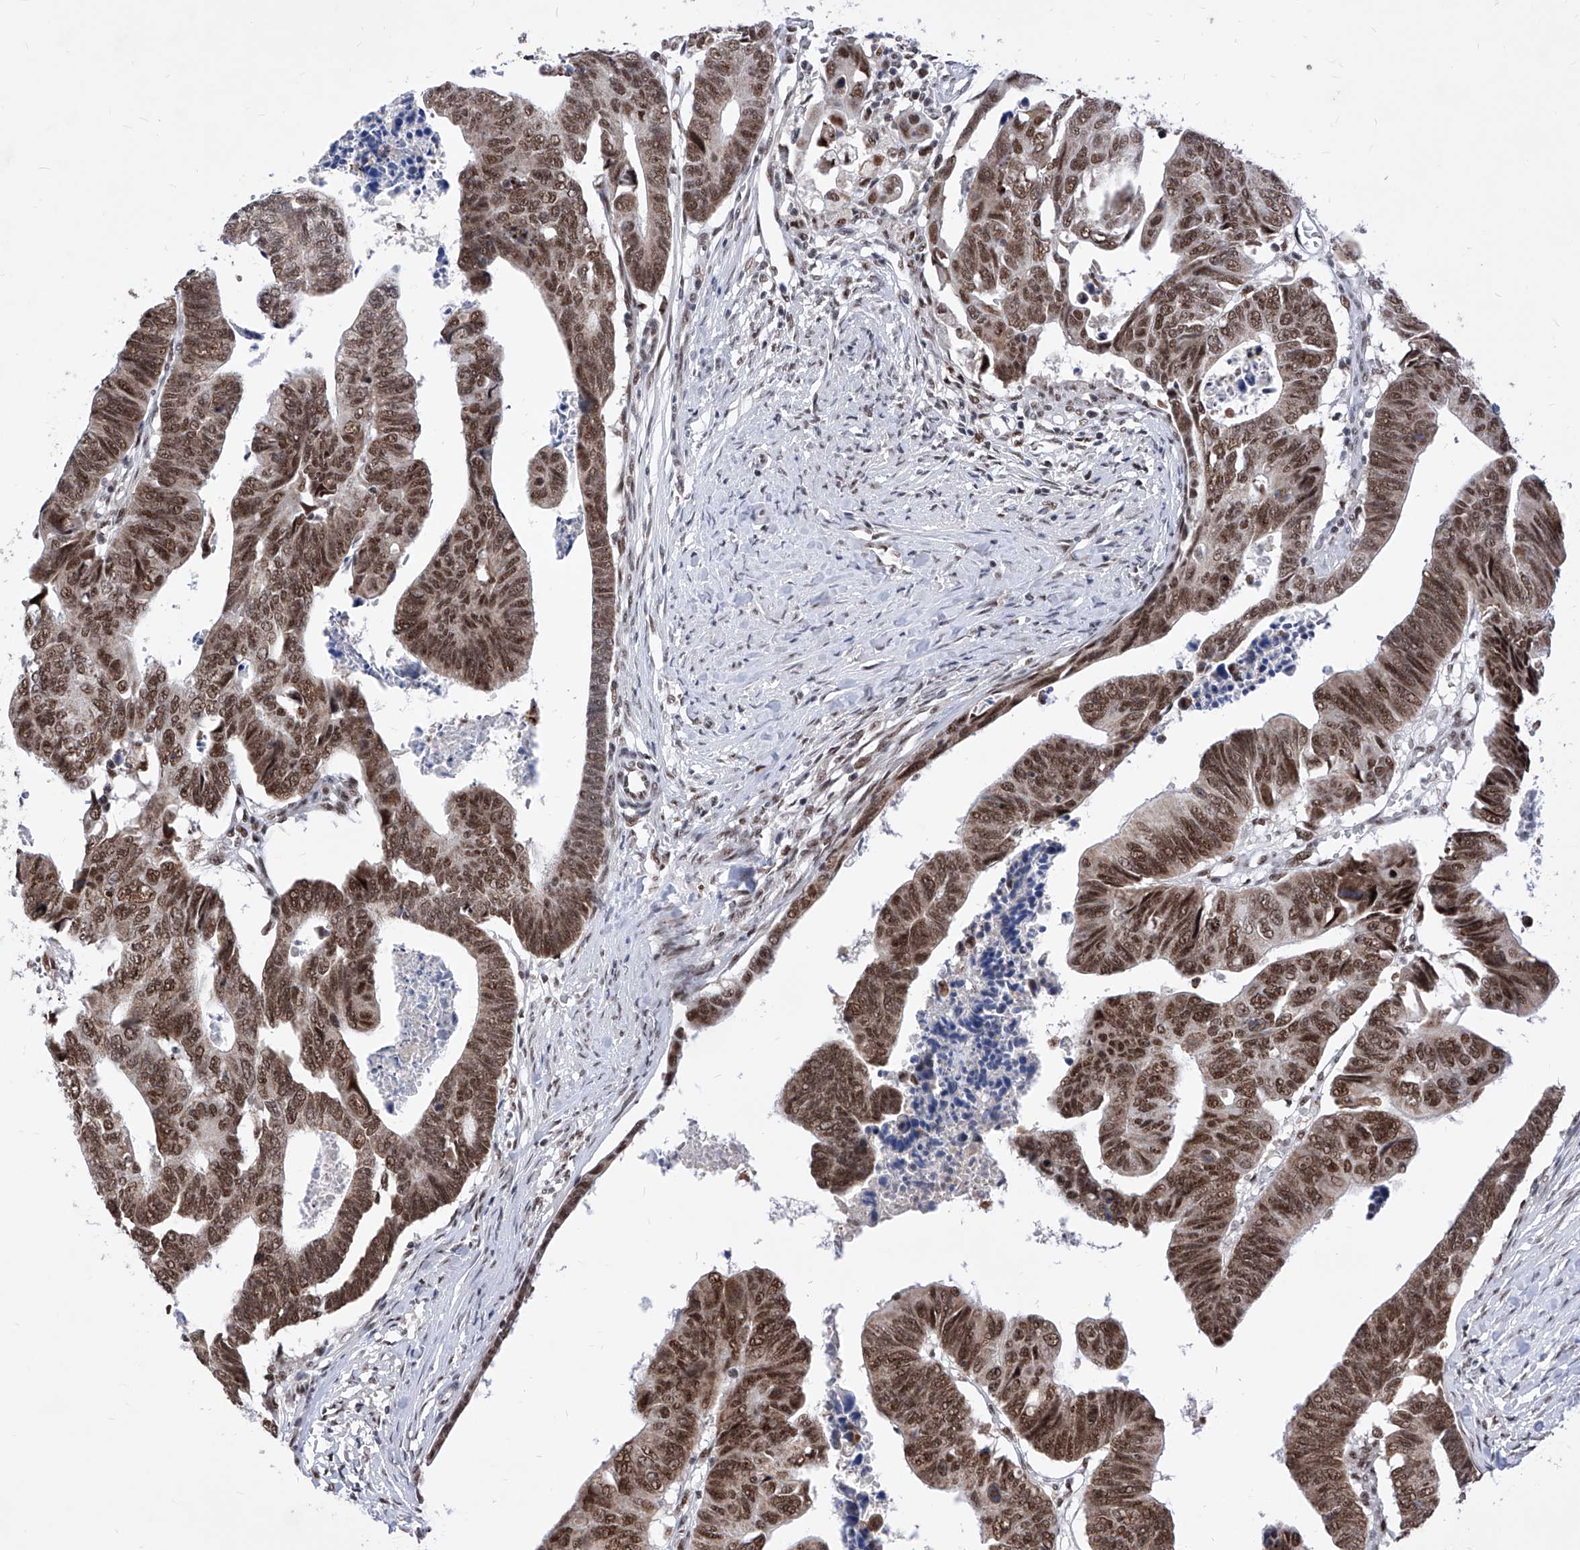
{"staining": {"intensity": "strong", "quantity": ">75%", "location": "nuclear"}, "tissue": "colorectal cancer", "cell_type": "Tumor cells", "image_type": "cancer", "snomed": [{"axis": "morphology", "description": "Adenocarcinoma, NOS"}, {"axis": "topography", "description": "Rectum"}], "caption": "Colorectal adenocarcinoma tissue reveals strong nuclear expression in about >75% of tumor cells, visualized by immunohistochemistry.", "gene": "PHF5A", "patient": {"sex": "female", "age": 65}}